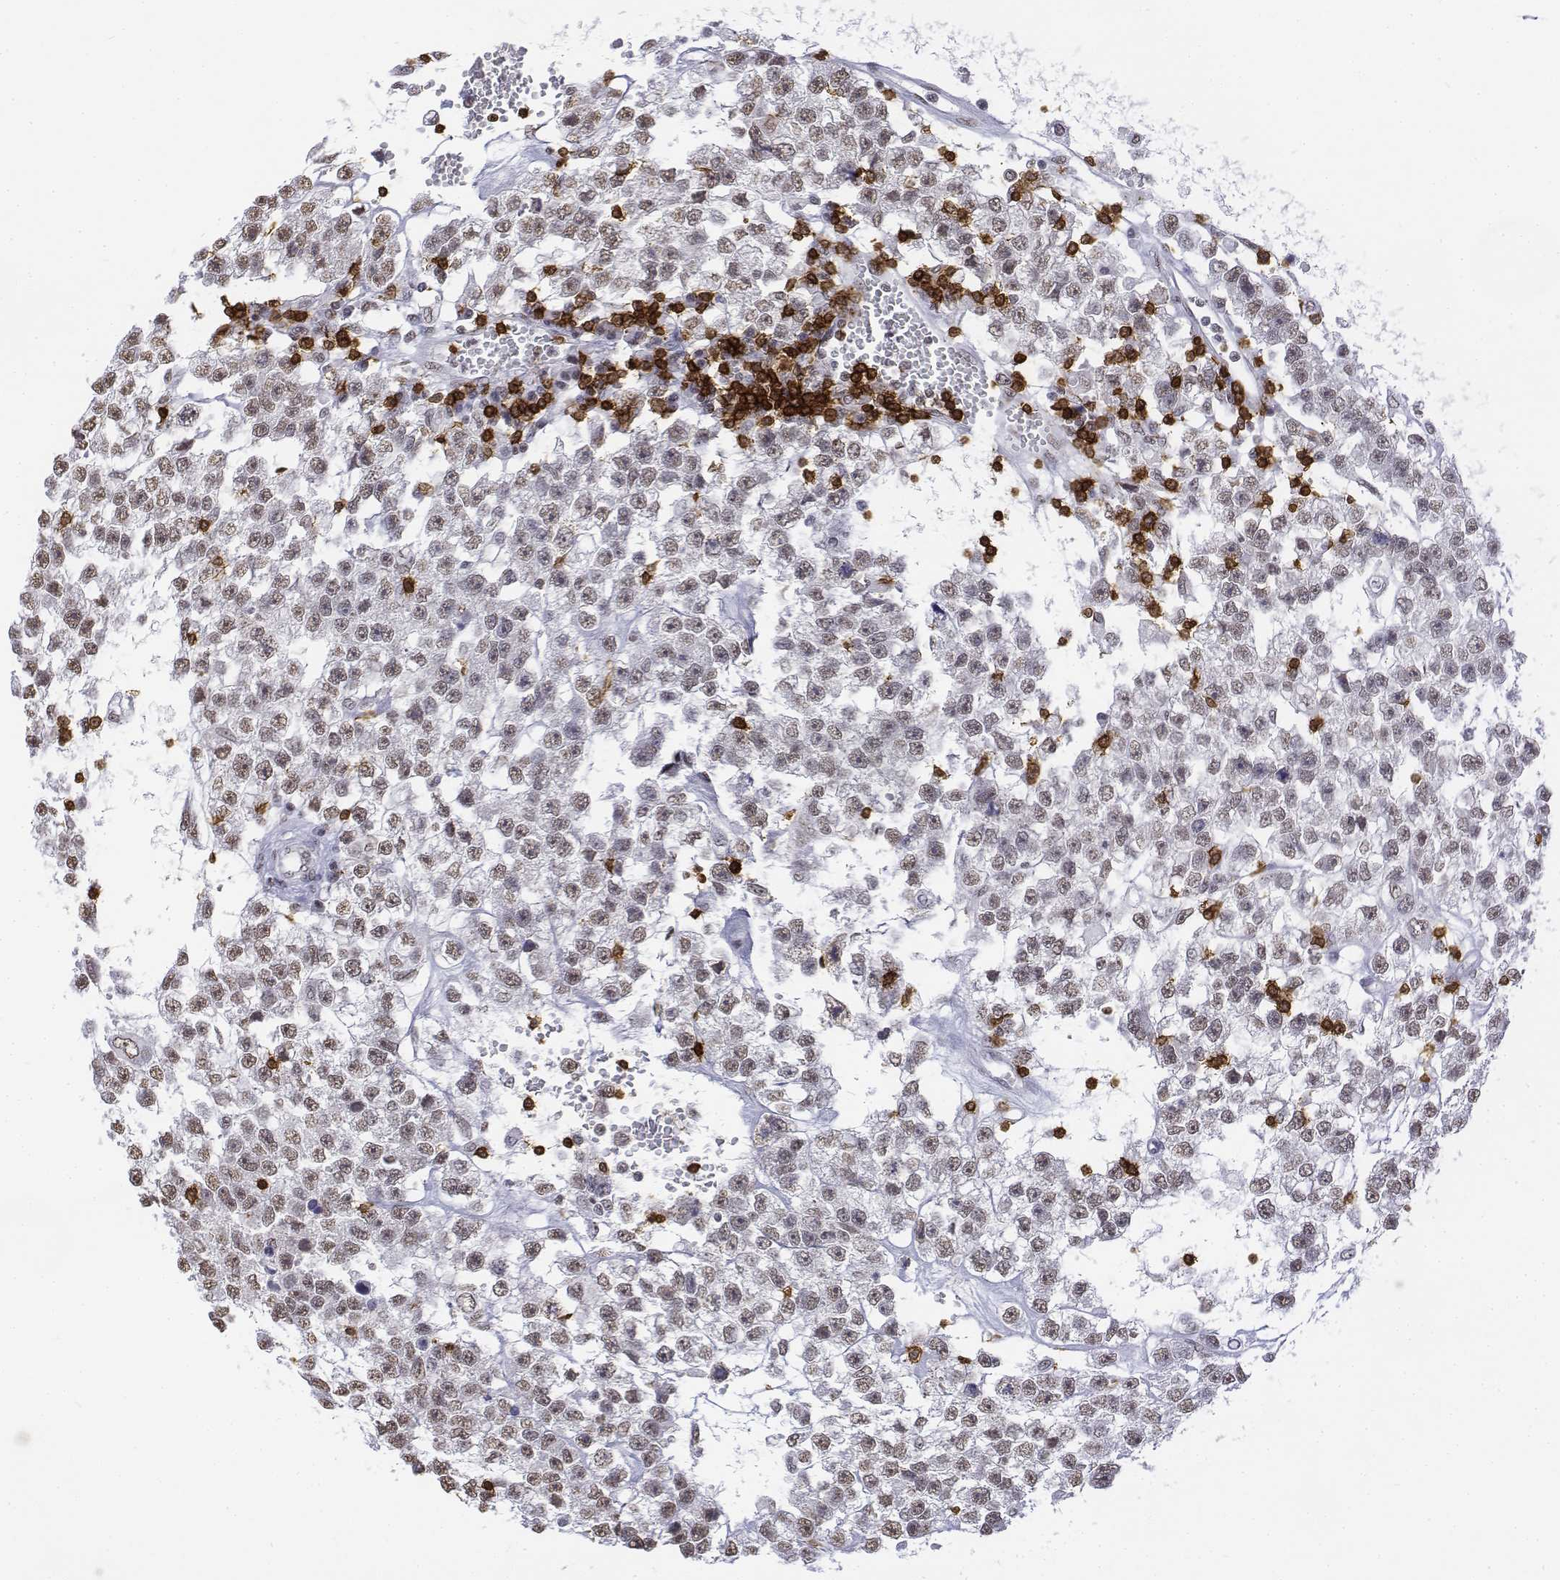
{"staining": {"intensity": "weak", "quantity": "25%-75%", "location": "nuclear"}, "tissue": "testis cancer", "cell_type": "Tumor cells", "image_type": "cancer", "snomed": [{"axis": "morphology", "description": "Seminoma, NOS"}, {"axis": "topography", "description": "Testis"}], "caption": "Protein expression analysis of seminoma (testis) displays weak nuclear positivity in about 25%-75% of tumor cells.", "gene": "CD3E", "patient": {"sex": "male", "age": 34}}